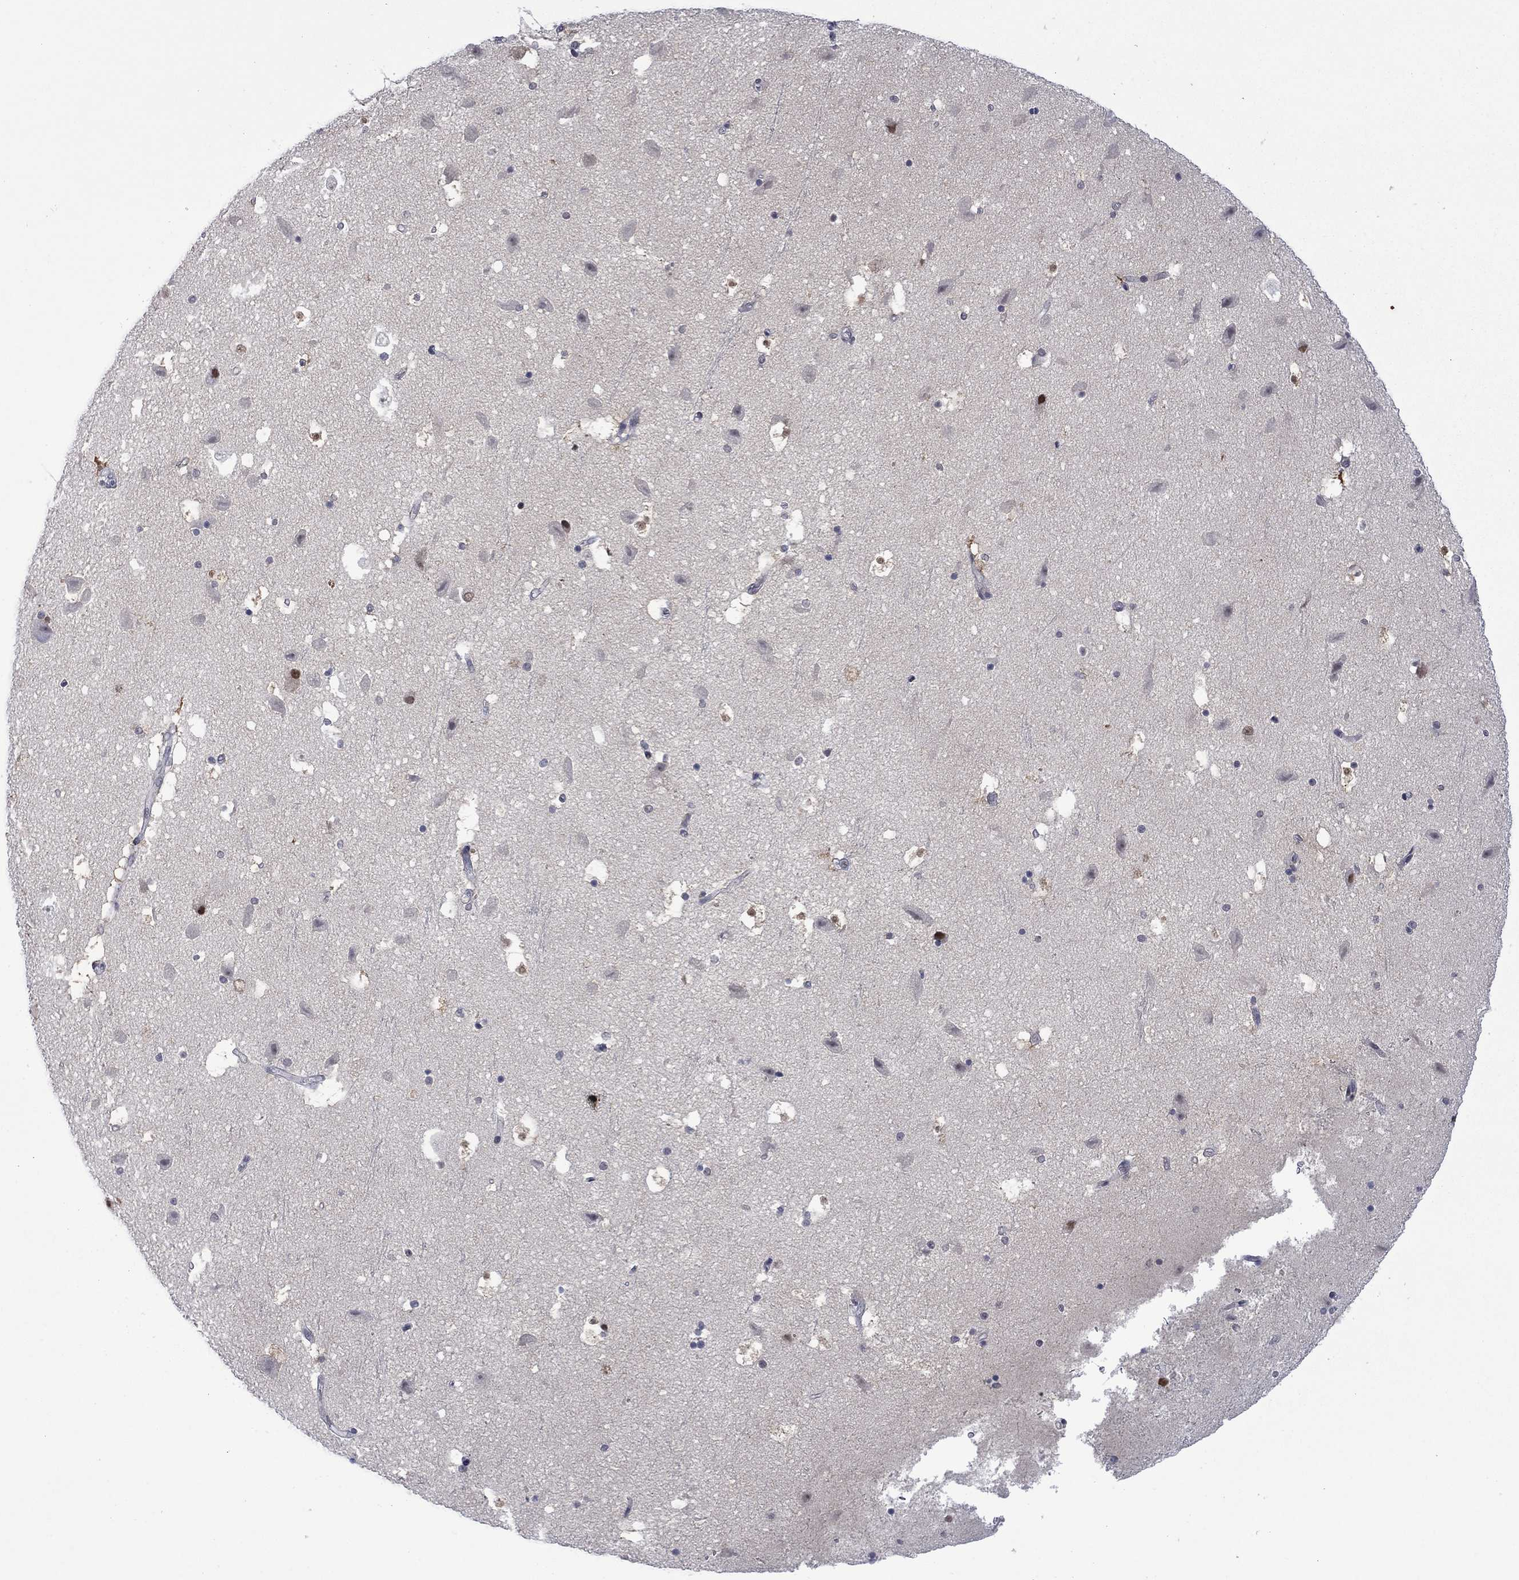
{"staining": {"intensity": "moderate", "quantity": "<25%", "location": "nuclear"}, "tissue": "hippocampus", "cell_type": "Glial cells", "image_type": "normal", "snomed": [{"axis": "morphology", "description": "Normal tissue, NOS"}, {"axis": "topography", "description": "Hippocampus"}], "caption": "Immunohistochemistry histopathology image of normal human hippocampus stained for a protein (brown), which demonstrates low levels of moderate nuclear positivity in approximately <25% of glial cells.", "gene": "AGL", "patient": {"sex": "male", "age": 51}}